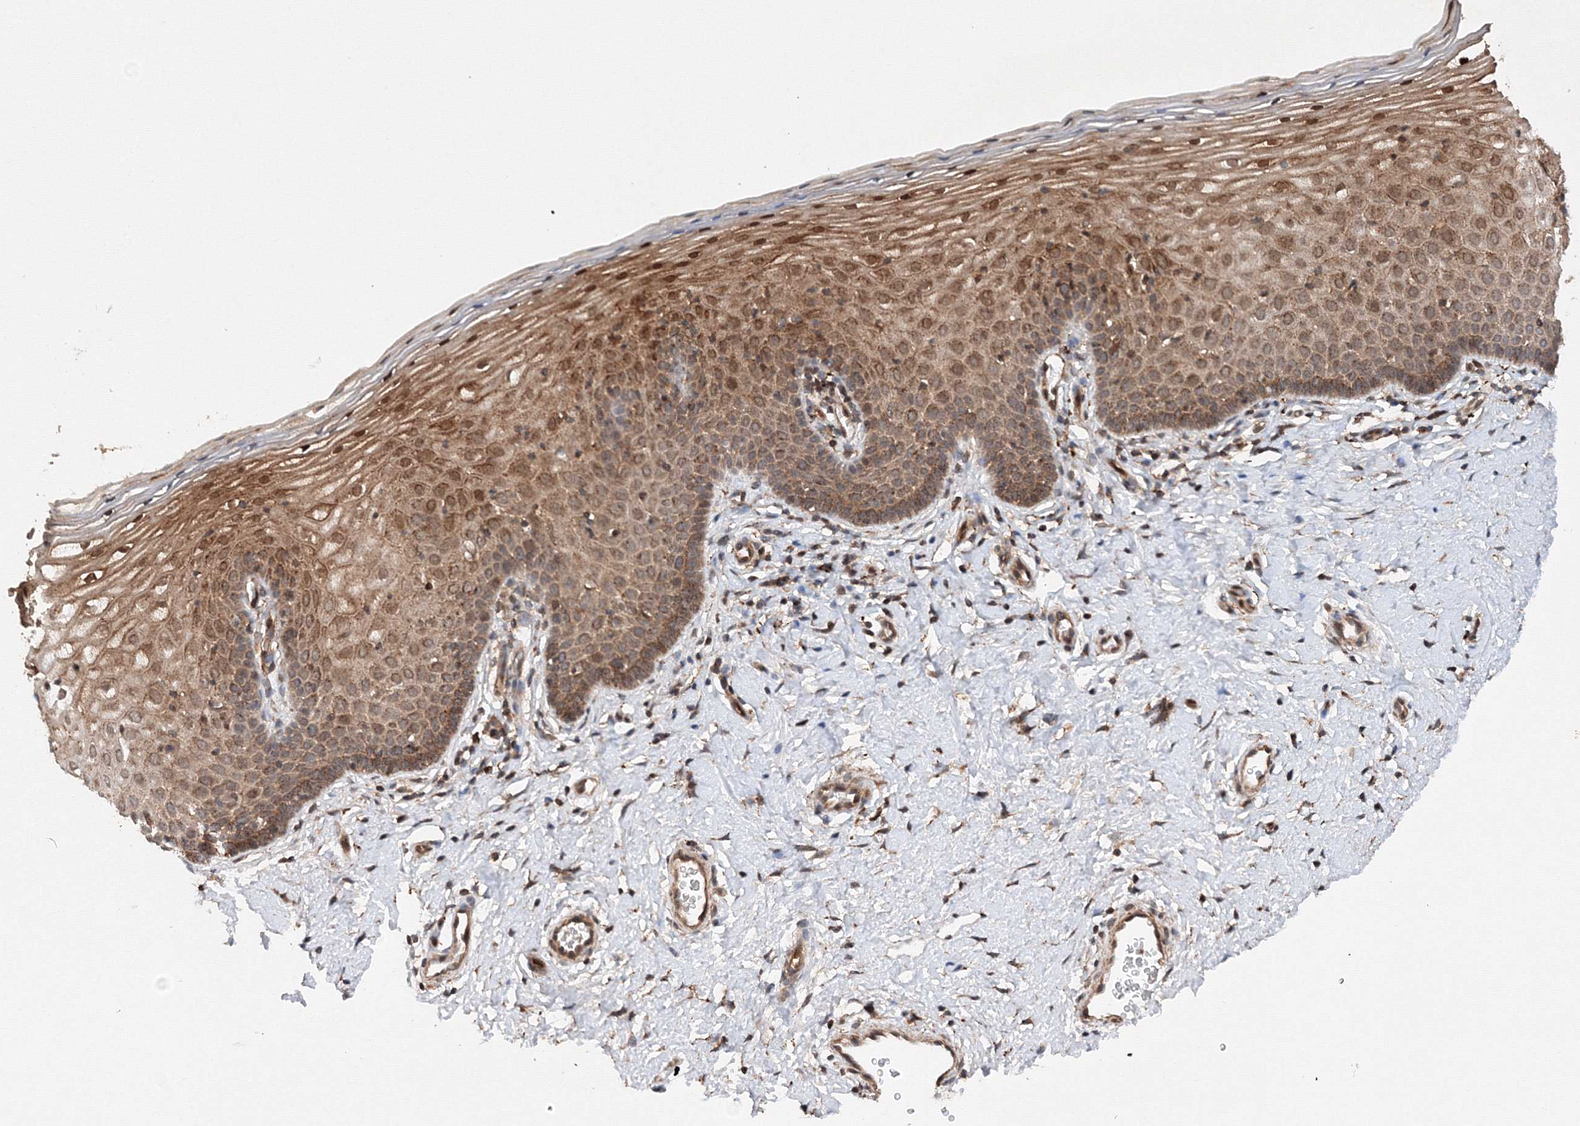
{"staining": {"intensity": "moderate", "quantity": ">75%", "location": "cytoplasmic/membranous"}, "tissue": "cervix", "cell_type": "Glandular cells", "image_type": "normal", "snomed": [{"axis": "morphology", "description": "Normal tissue, NOS"}, {"axis": "topography", "description": "Cervix"}], "caption": "Approximately >75% of glandular cells in unremarkable cervix show moderate cytoplasmic/membranous protein expression as visualized by brown immunohistochemical staining.", "gene": "DCTD", "patient": {"sex": "female", "age": 36}}